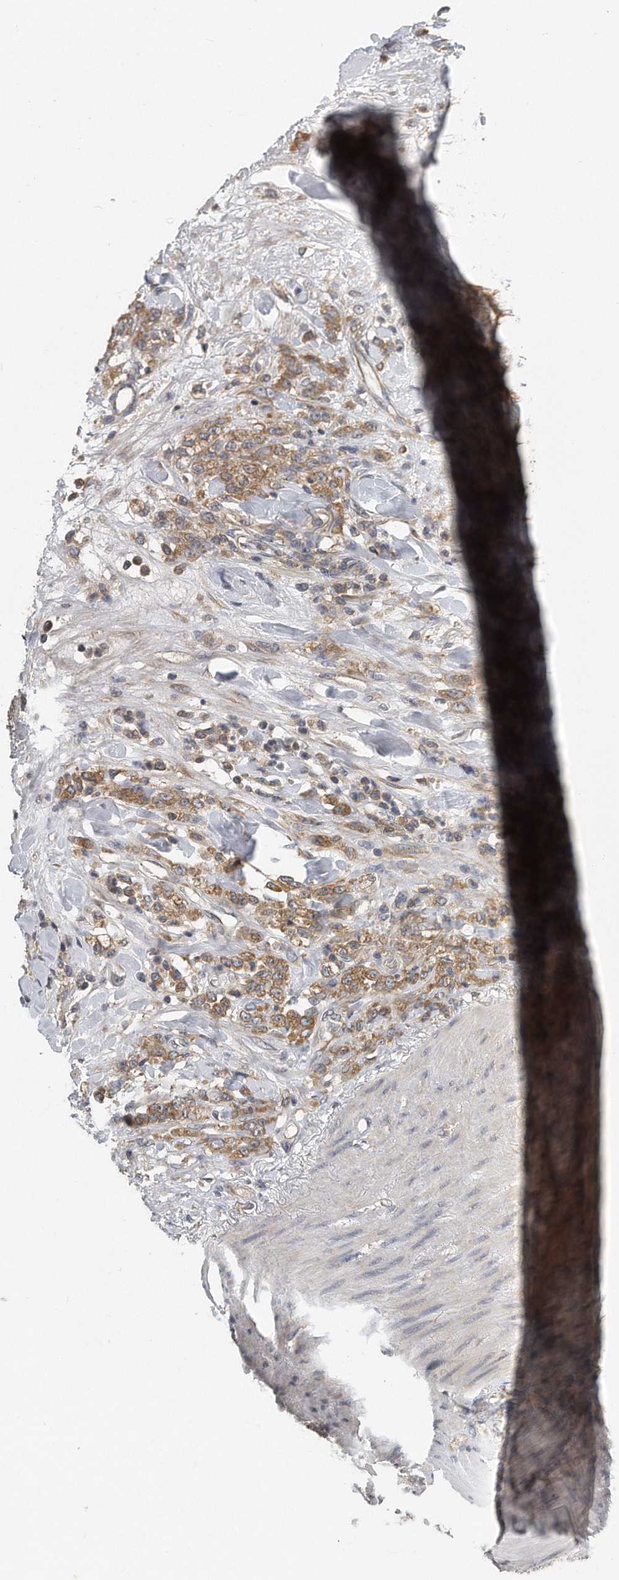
{"staining": {"intensity": "moderate", "quantity": ">75%", "location": "cytoplasmic/membranous"}, "tissue": "stomach cancer", "cell_type": "Tumor cells", "image_type": "cancer", "snomed": [{"axis": "morphology", "description": "Normal tissue, NOS"}, {"axis": "morphology", "description": "Adenocarcinoma, NOS"}, {"axis": "topography", "description": "Stomach"}], "caption": "Protein staining shows moderate cytoplasmic/membranous expression in about >75% of tumor cells in stomach adenocarcinoma. (DAB IHC with brightfield microscopy, high magnification).", "gene": "EIF3I", "patient": {"sex": "male", "age": 82}}